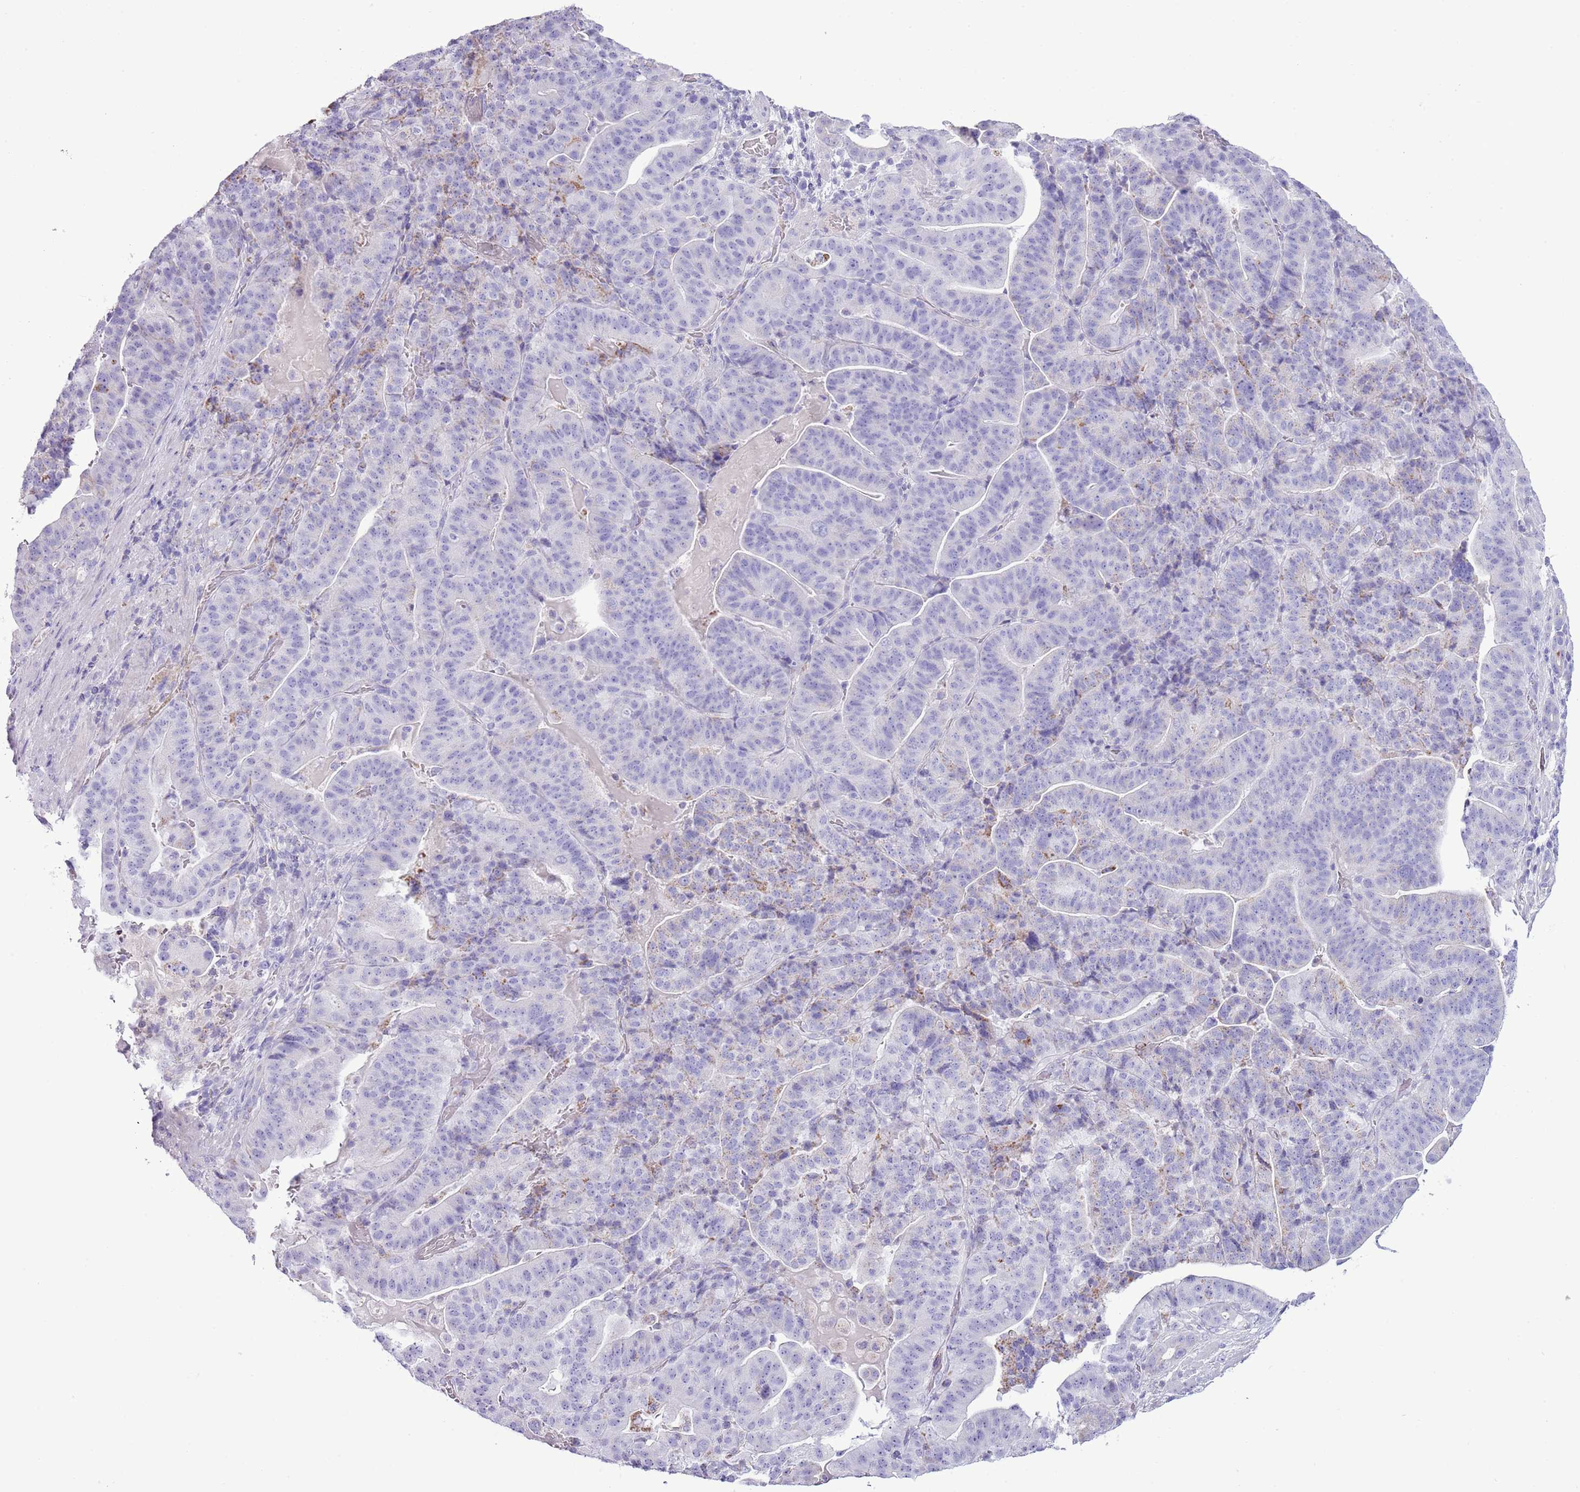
{"staining": {"intensity": "negative", "quantity": "none", "location": "none"}, "tissue": "stomach cancer", "cell_type": "Tumor cells", "image_type": "cancer", "snomed": [{"axis": "morphology", "description": "Adenocarcinoma, NOS"}, {"axis": "topography", "description": "Stomach"}], "caption": "Tumor cells are negative for protein expression in human stomach adenocarcinoma.", "gene": "SLC23A1", "patient": {"sex": "male", "age": 48}}